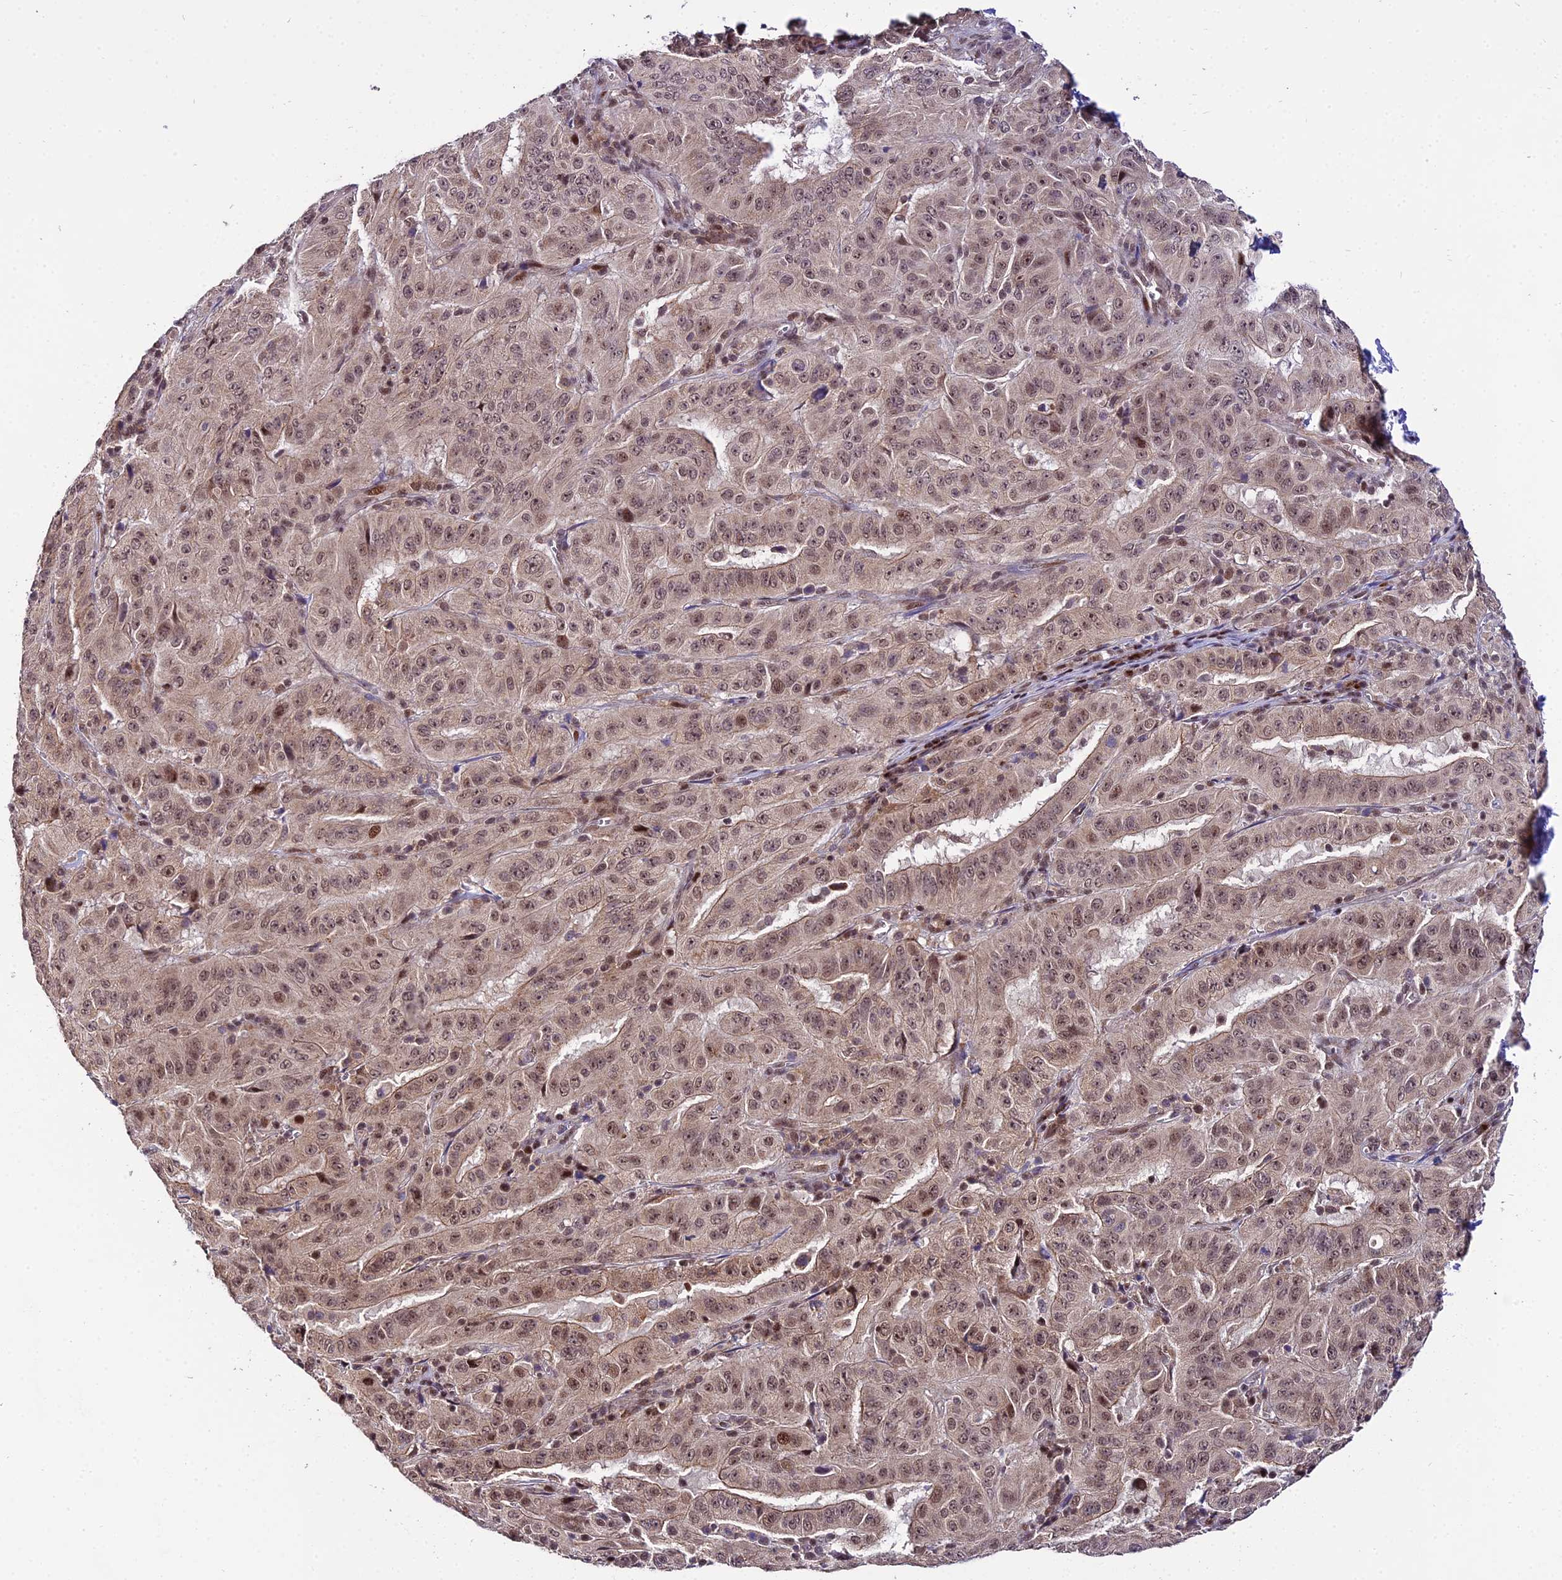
{"staining": {"intensity": "moderate", "quantity": ">75%", "location": "cytoplasmic/membranous,nuclear"}, "tissue": "pancreatic cancer", "cell_type": "Tumor cells", "image_type": "cancer", "snomed": [{"axis": "morphology", "description": "Adenocarcinoma, NOS"}, {"axis": "topography", "description": "Pancreas"}], "caption": "Immunohistochemistry (IHC) histopathology image of neoplastic tissue: human adenocarcinoma (pancreatic) stained using IHC displays medium levels of moderate protein expression localized specifically in the cytoplasmic/membranous and nuclear of tumor cells, appearing as a cytoplasmic/membranous and nuclear brown color.", "gene": "CIB3", "patient": {"sex": "male", "age": 63}}